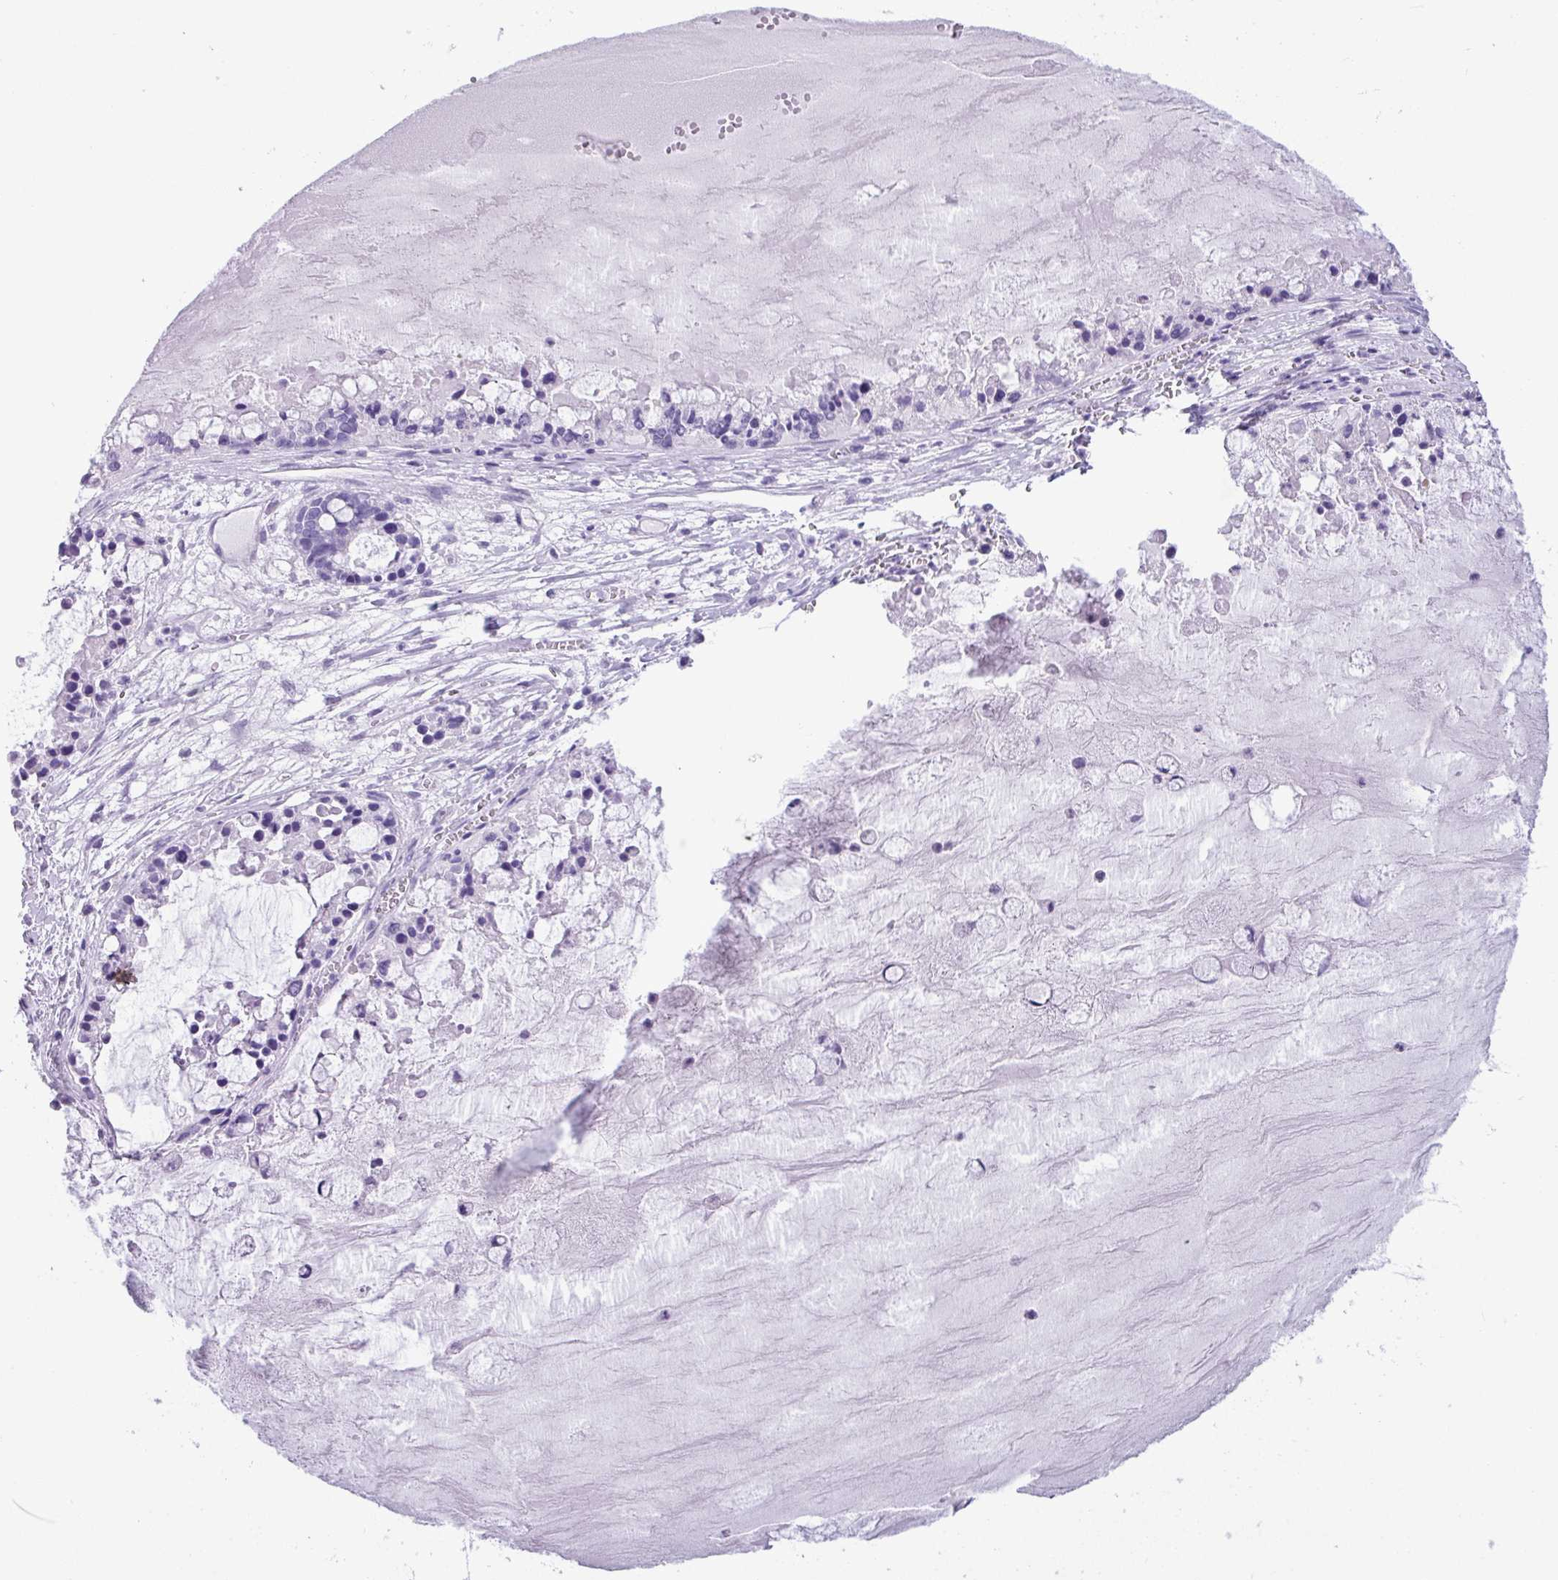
{"staining": {"intensity": "negative", "quantity": "none", "location": "none"}, "tissue": "ovarian cancer", "cell_type": "Tumor cells", "image_type": "cancer", "snomed": [{"axis": "morphology", "description": "Cystadenocarcinoma, mucinous, NOS"}, {"axis": "topography", "description": "Ovary"}], "caption": "Immunohistochemistry (IHC) photomicrograph of neoplastic tissue: mucinous cystadenocarcinoma (ovarian) stained with DAB displays no significant protein staining in tumor cells. The staining is performed using DAB brown chromogen with nuclei counter-stained in using hematoxylin.", "gene": "AGO3", "patient": {"sex": "female", "age": 63}}